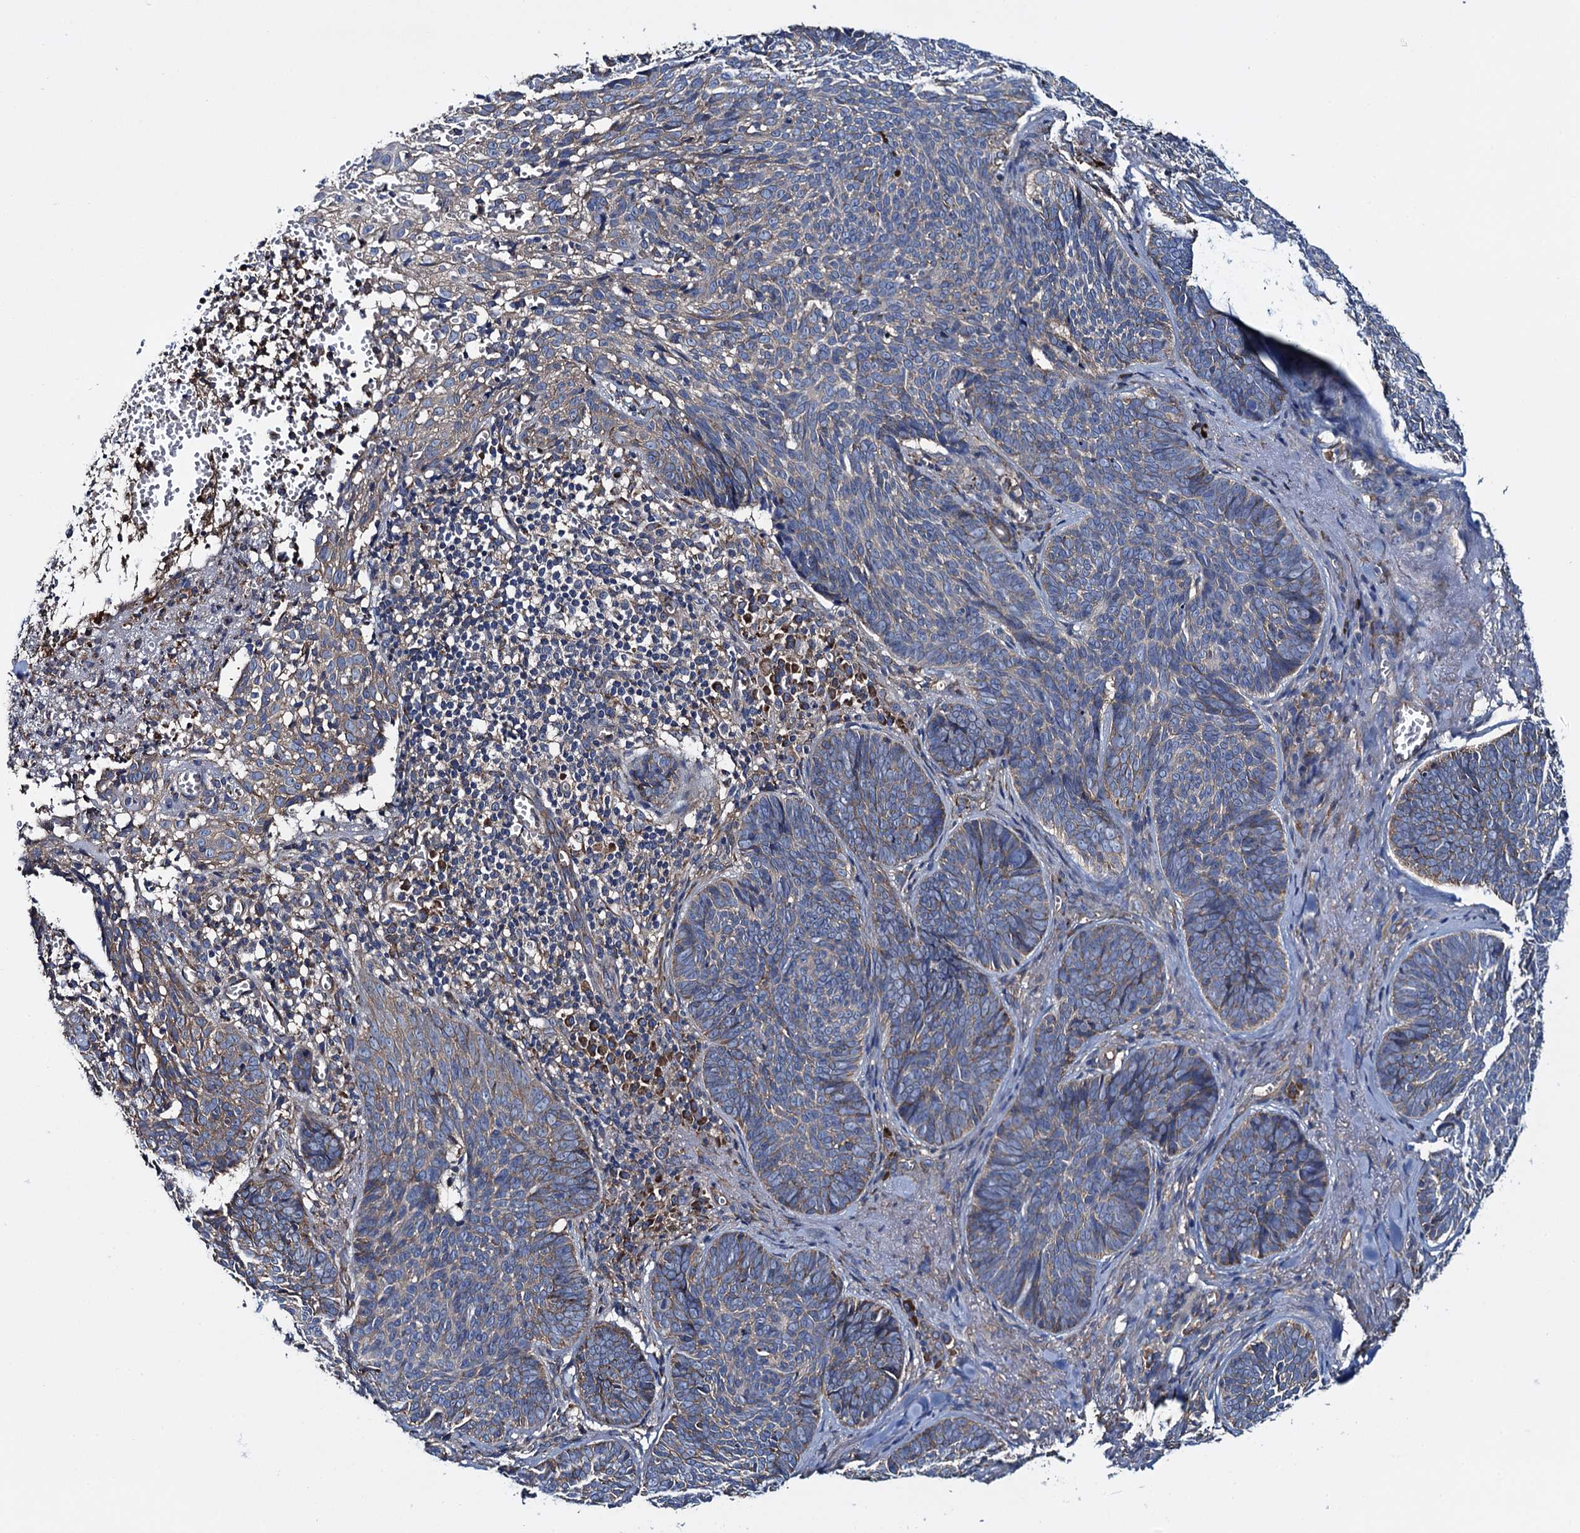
{"staining": {"intensity": "weak", "quantity": "25%-75%", "location": "cytoplasmic/membranous"}, "tissue": "skin cancer", "cell_type": "Tumor cells", "image_type": "cancer", "snomed": [{"axis": "morphology", "description": "Basal cell carcinoma"}, {"axis": "topography", "description": "Skin"}], "caption": "A micrograph showing weak cytoplasmic/membranous positivity in about 25%-75% of tumor cells in skin basal cell carcinoma, as visualized by brown immunohistochemical staining.", "gene": "ADCY9", "patient": {"sex": "female", "age": 74}}